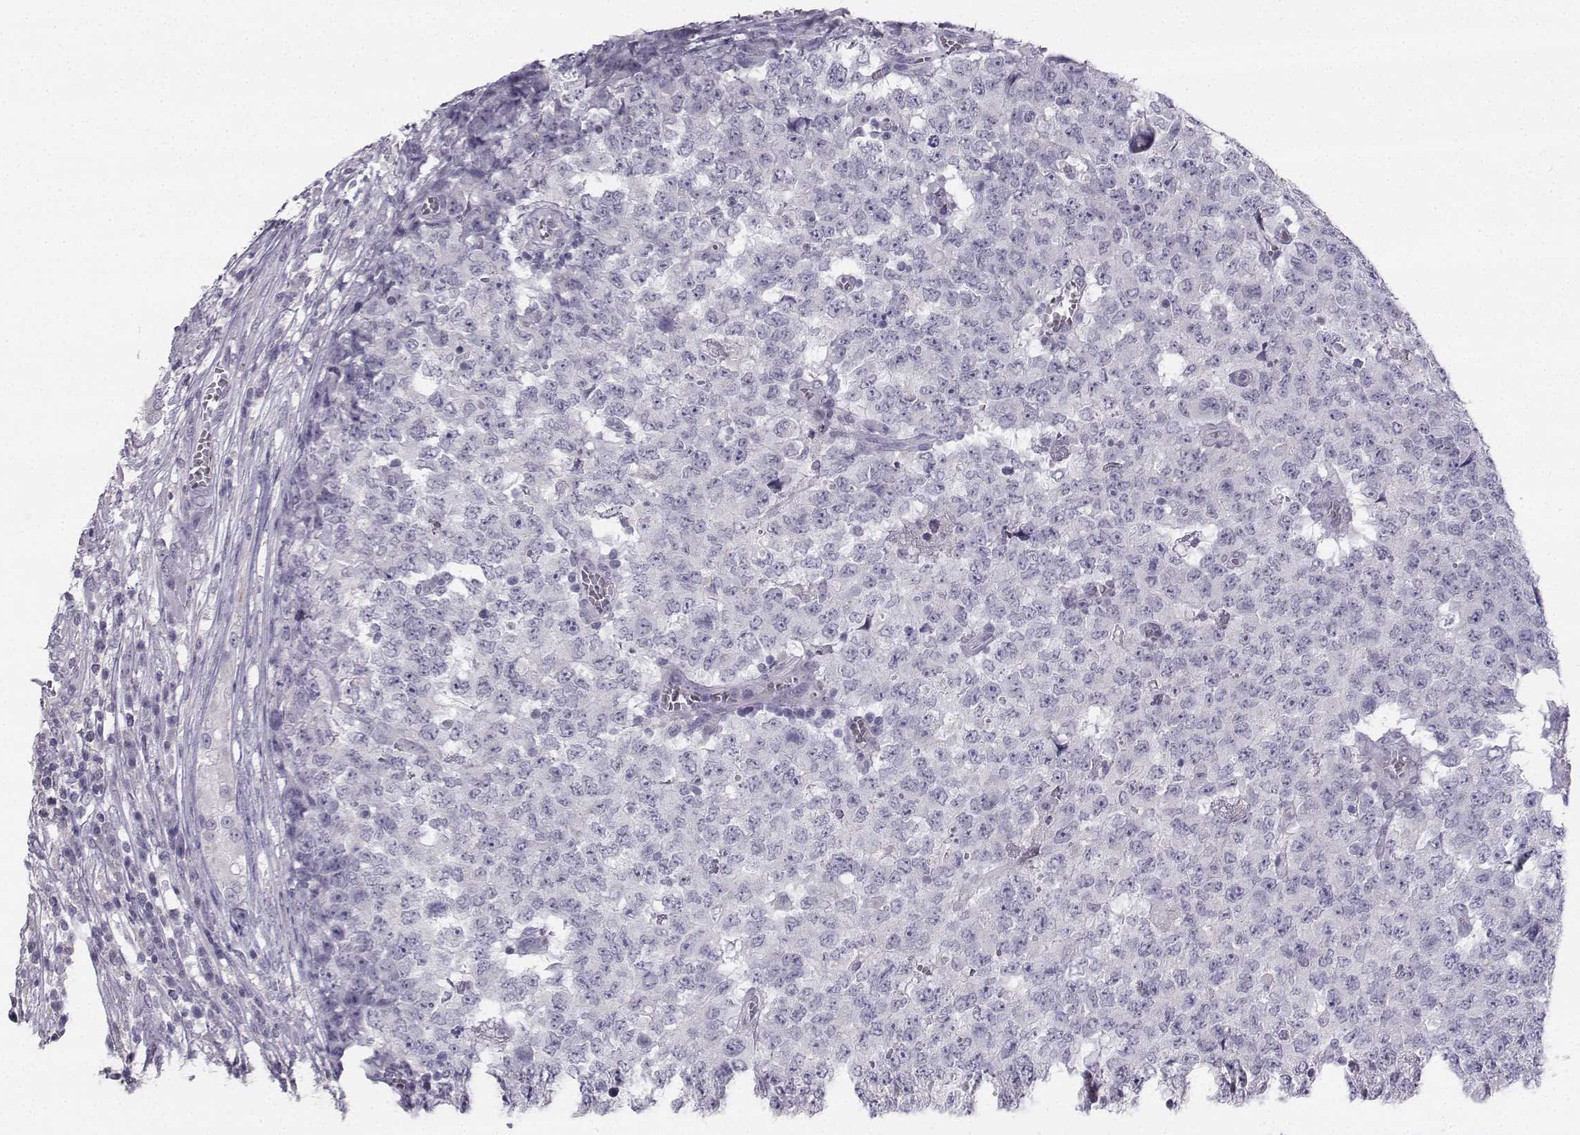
{"staining": {"intensity": "negative", "quantity": "none", "location": "none"}, "tissue": "testis cancer", "cell_type": "Tumor cells", "image_type": "cancer", "snomed": [{"axis": "morphology", "description": "Carcinoma, Embryonal, NOS"}, {"axis": "topography", "description": "Testis"}], "caption": "High magnification brightfield microscopy of testis cancer (embryonal carcinoma) stained with DAB (3,3'-diaminobenzidine) (brown) and counterstained with hematoxylin (blue): tumor cells show no significant expression. (Brightfield microscopy of DAB immunohistochemistry at high magnification).", "gene": "SYCE1", "patient": {"sex": "male", "age": 23}}